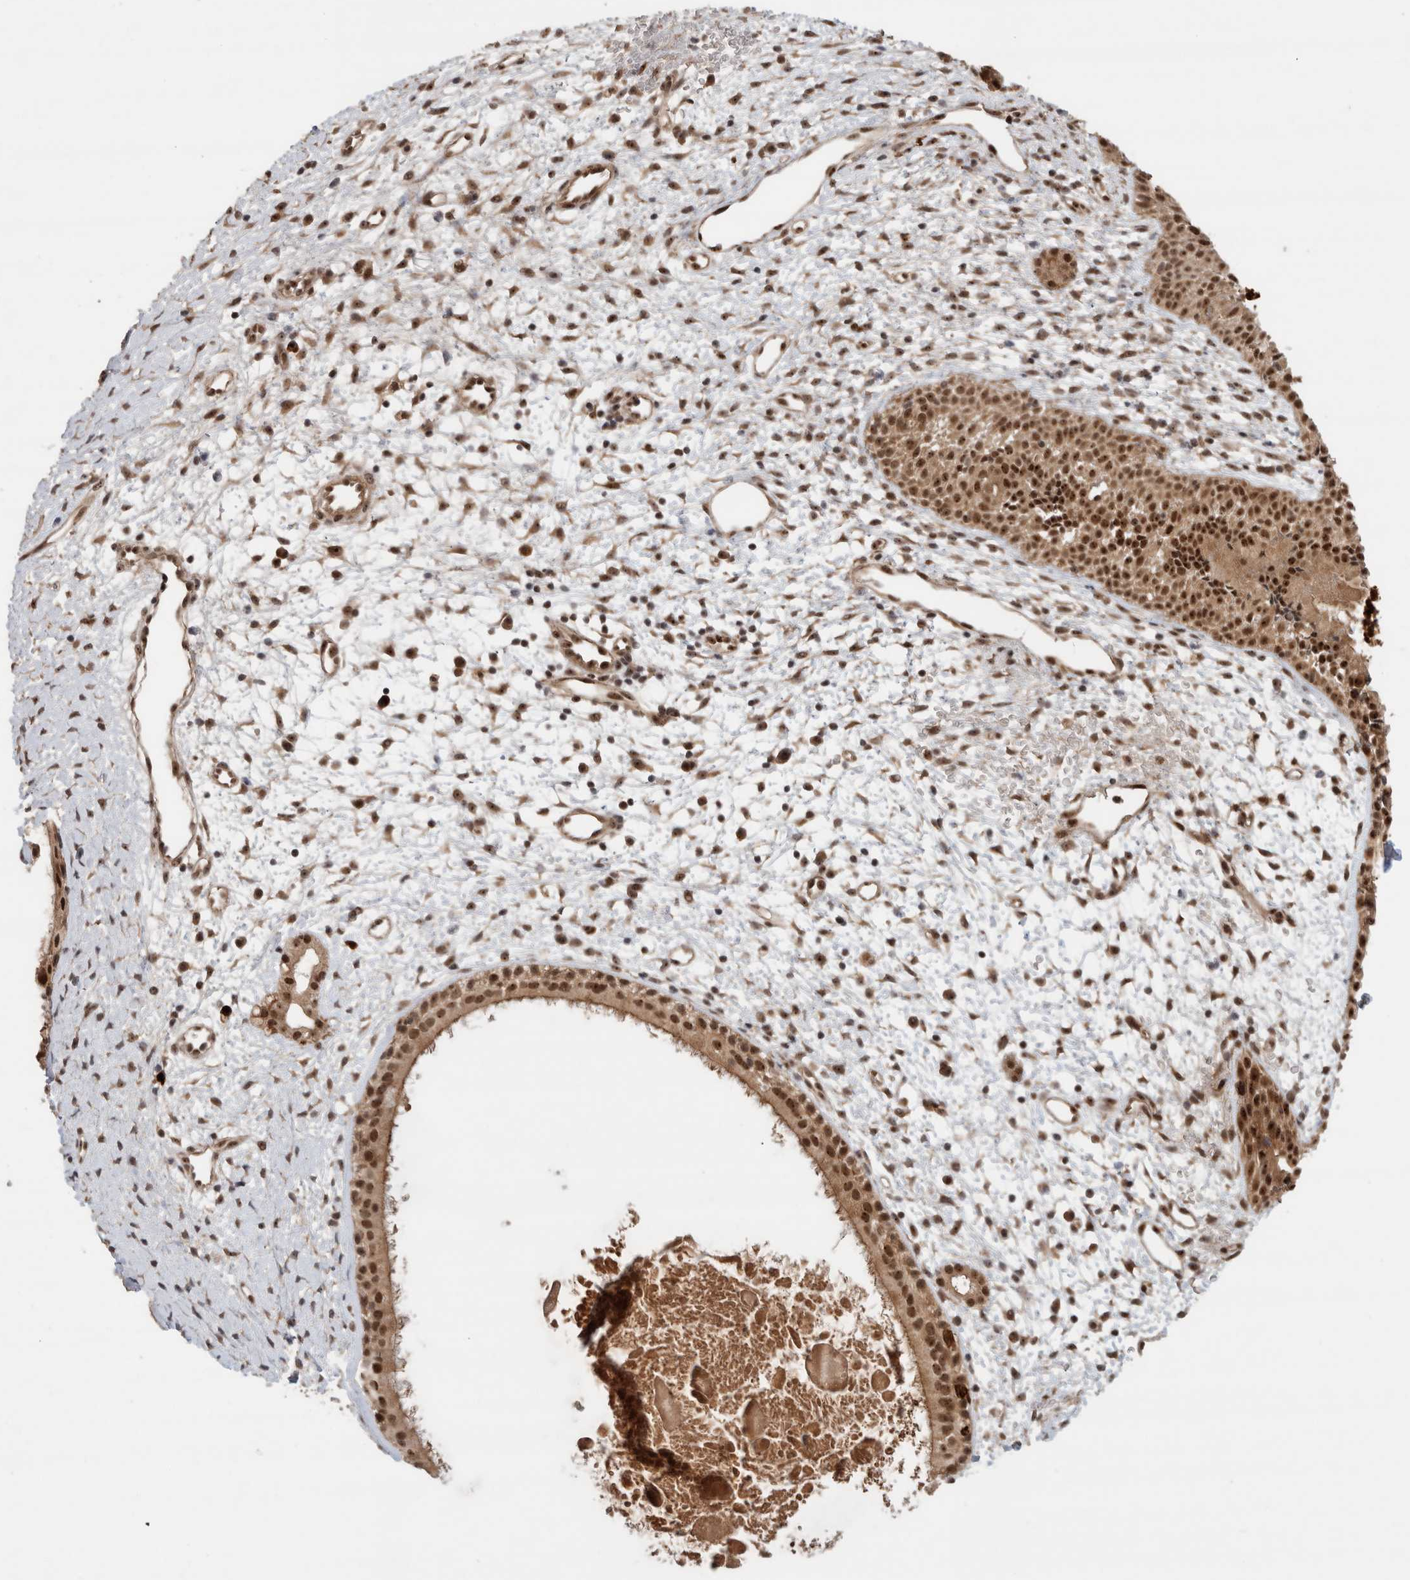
{"staining": {"intensity": "moderate", "quantity": ">75%", "location": "cytoplasmic/membranous,nuclear"}, "tissue": "nasopharynx", "cell_type": "Respiratory epithelial cells", "image_type": "normal", "snomed": [{"axis": "morphology", "description": "Normal tissue, NOS"}, {"axis": "topography", "description": "Nasopharynx"}], "caption": "The histopathology image exhibits immunohistochemical staining of unremarkable nasopharynx. There is moderate cytoplasmic/membranous,nuclear staining is identified in approximately >75% of respiratory epithelial cells.", "gene": "MPHOSPH6", "patient": {"sex": "male", "age": 22}}